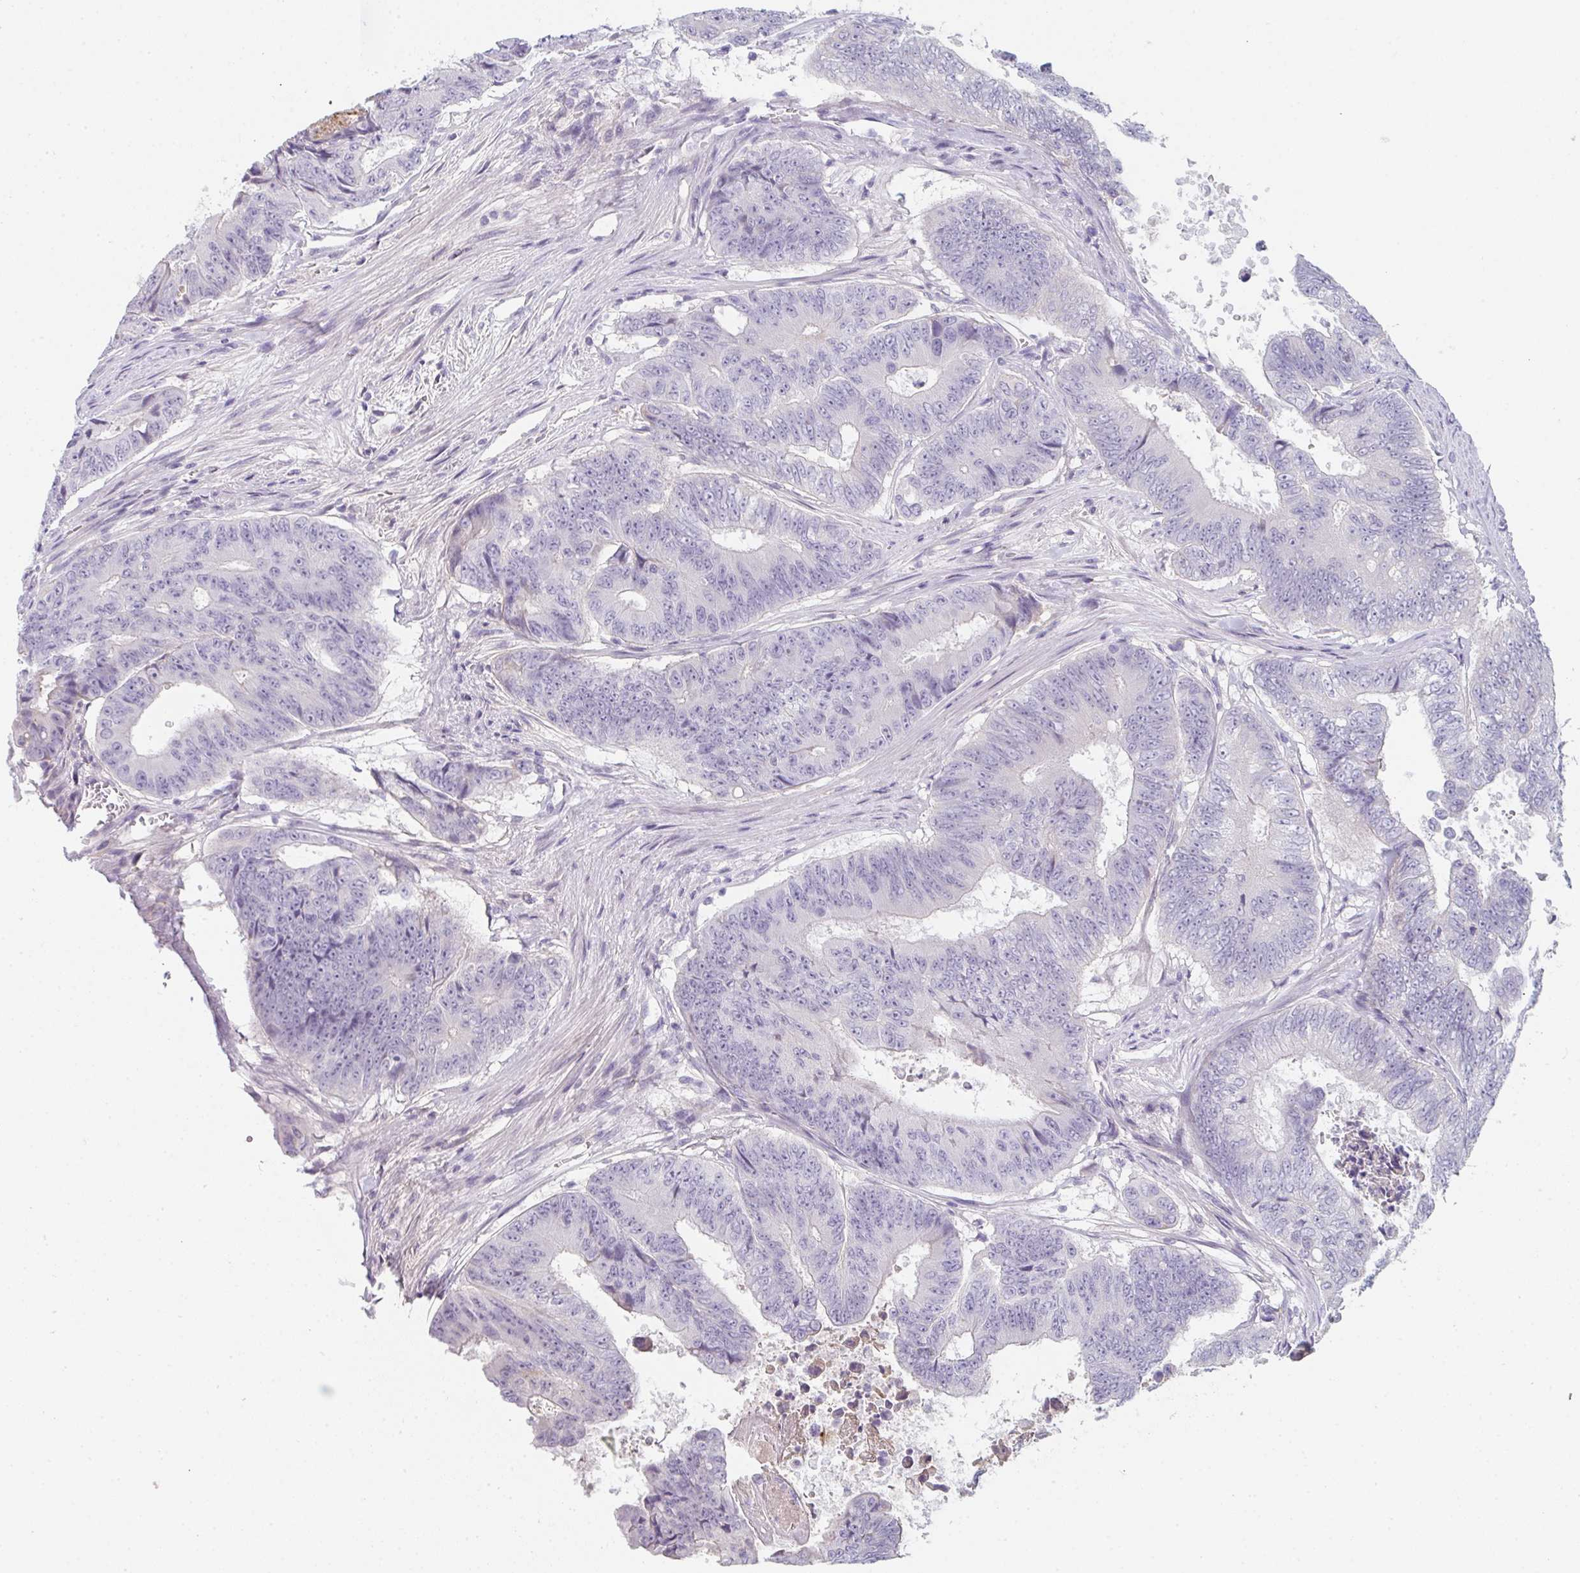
{"staining": {"intensity": "negative", "quantity": "none", "location": "none"}, "tissue": "colorectal cancer", "cell_type": "Tumor cells", "image_type": "cancer", "snomed": [{"axis": "morphology", "description": "Adenocarcinoma, NOS"}, {"axis": "topography", "description": "Colon"}], "caption": "Immunohistochemical staining of human colorectal cancer reveals no significant positivity in tumor cells. (Brightfield microscopy of DAB (3,3'-diaminobenzidine) immunohistochemistry (IHC) at high magnification).", "gene": "C1QTNF8", "patient": {"sex": "female", "age": 48}}